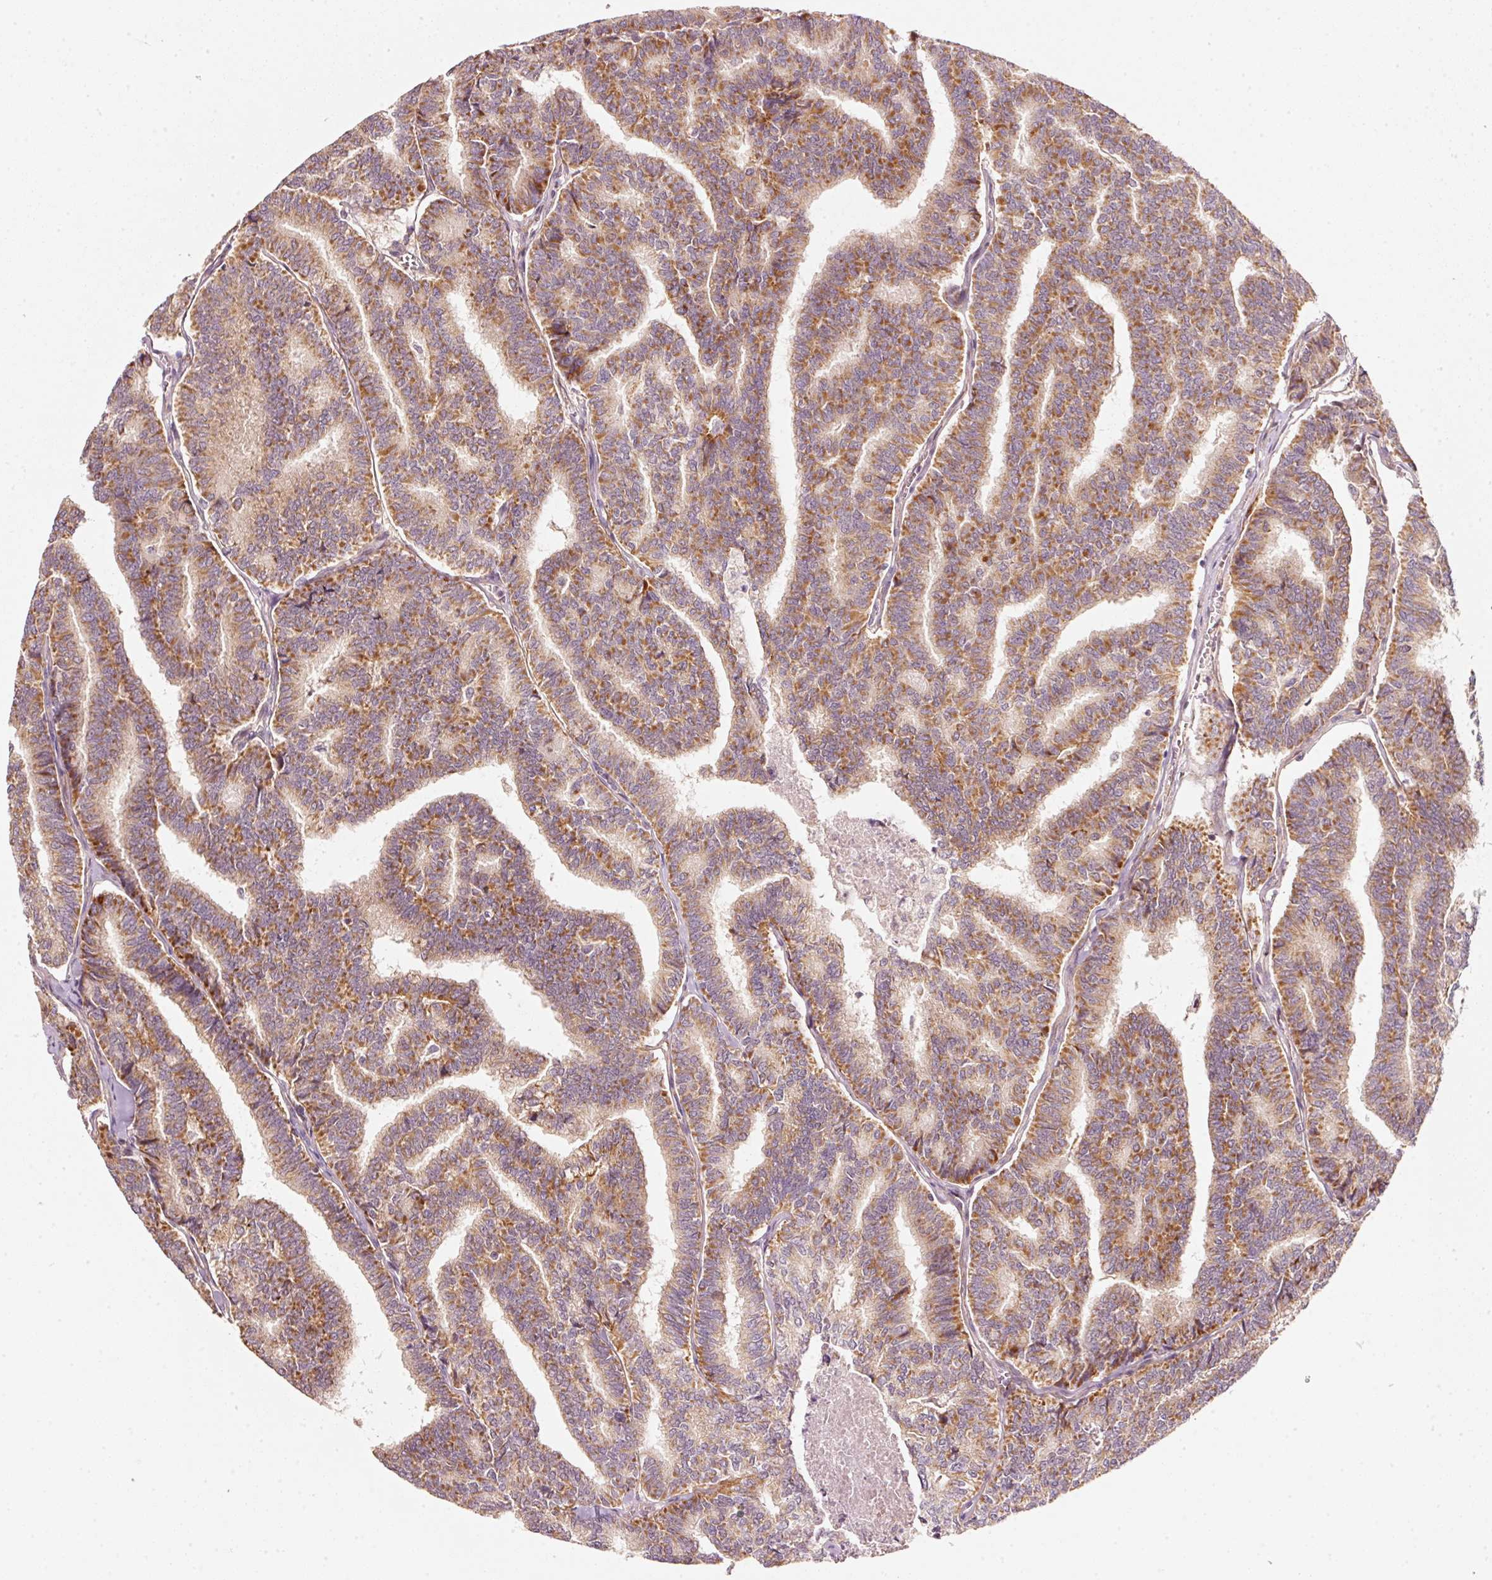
{"staining": {"intensity": "strong", "quantity": ">75%", "location": "cytoplasmic/membranous"}, "tissue": "thyroid cancer", "cell_type": "Tumor cells", "image_type": "cancer", "snomed": [{"axis": "morphology", "description": "Papillary adenocarcinoma, NOS"}, {"axis": "topography", "description": "Thyroid gland"}], "caption": "DAB (3,3'-diaminobenzidine) immunohistochemical staining of thyroid cancer (papillary adenocarcinoma) demonstrates strong cytoplasmic/membranous protein expression in about >75% of tumor cells. Immunohistochemistry (ihc) stains the protein in brown and the nuclei are stained blue.", "gene": "ARHGAP22", "patient": {"sex": "female", "age": 35}}